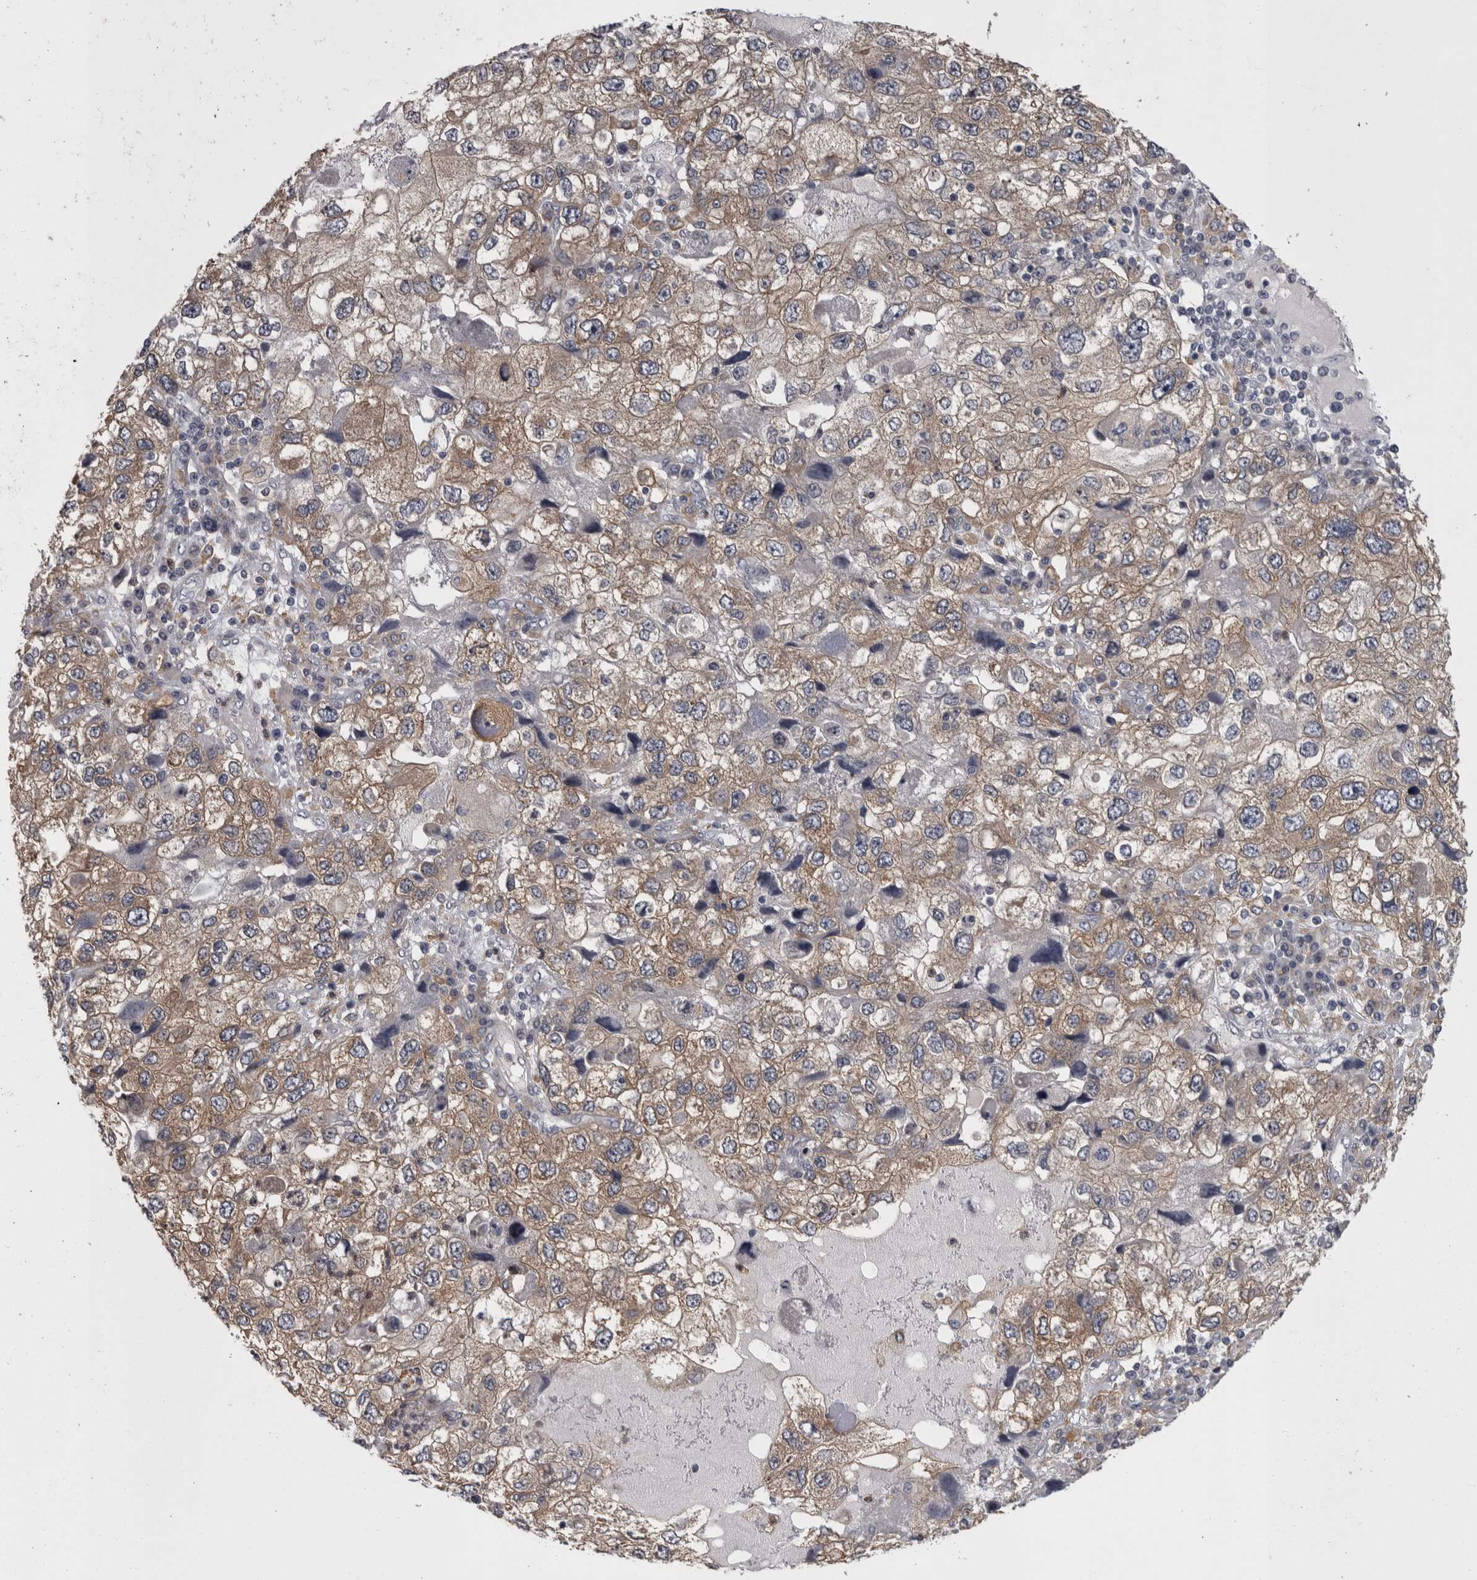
{"staining": {"intensity": "weak", "quantity": ">75%", "location": "cytoplasmic/membranous"}, "tissue": "endometrial cancer", "cell_type": "Tumor cells", "image_type": "cancer", "snomed": [{"axis": "morphology", "description": "Adenocarcinoma, NOS"}, {"axis": "topography", "description": "Endometrium"}], "caption": "Weak cytoplasmic/membranous positivity for a protein is appreciated in approximately >75% of tumor cells of endometrial adenocarcinoma using IHC.", "gene": "PRKCI", "patient": {"sex": "female", "age": 49}}